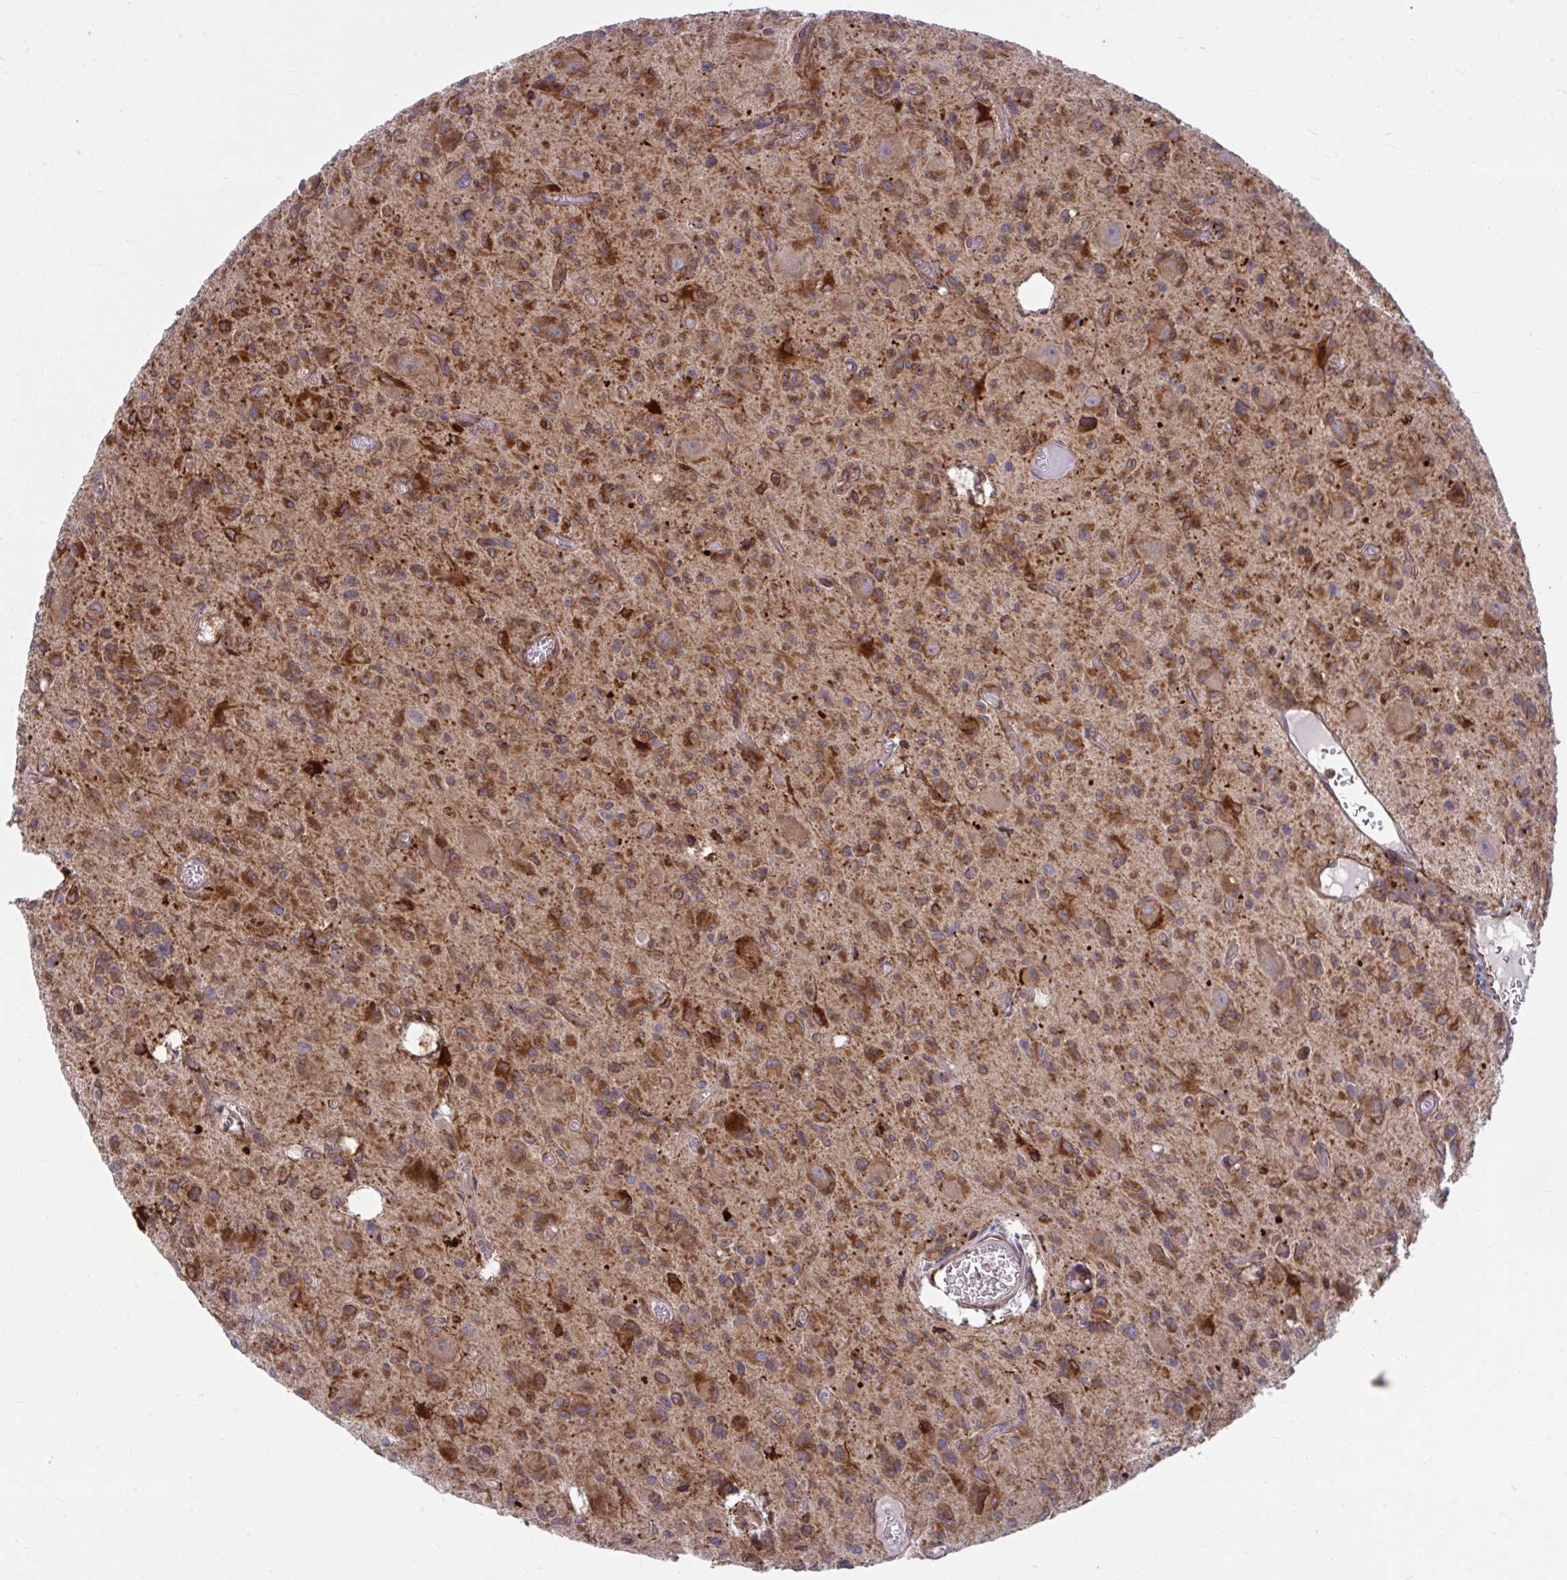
{"staining": {"intensity": "moderate", "quantity": "25%-75%", "location": "cytoplasmic/membranous"}, "tissue": "glioma", "cell_type": "Tumor cells", "image_type": "cancer", "snomed": [{"axis": "morphology", "description": "Glioma, malignant, High grade"}, {"axis": "topography", "description": "Brain"}], "caption": "An immunohistochemistry (IHC) photomicrograph of tumor tissue is shown. Protein staining in brown shows moderate cytoplasmic/membranous positivity in malignant glioma (high-grade) within tumor cells. (DAB (3,3'-diaminobenzidine) IHC, brown staining for protein, blue staining for nuclei).", "gene": "STIM2", "patient": {"sex": "male", "age": 76}}